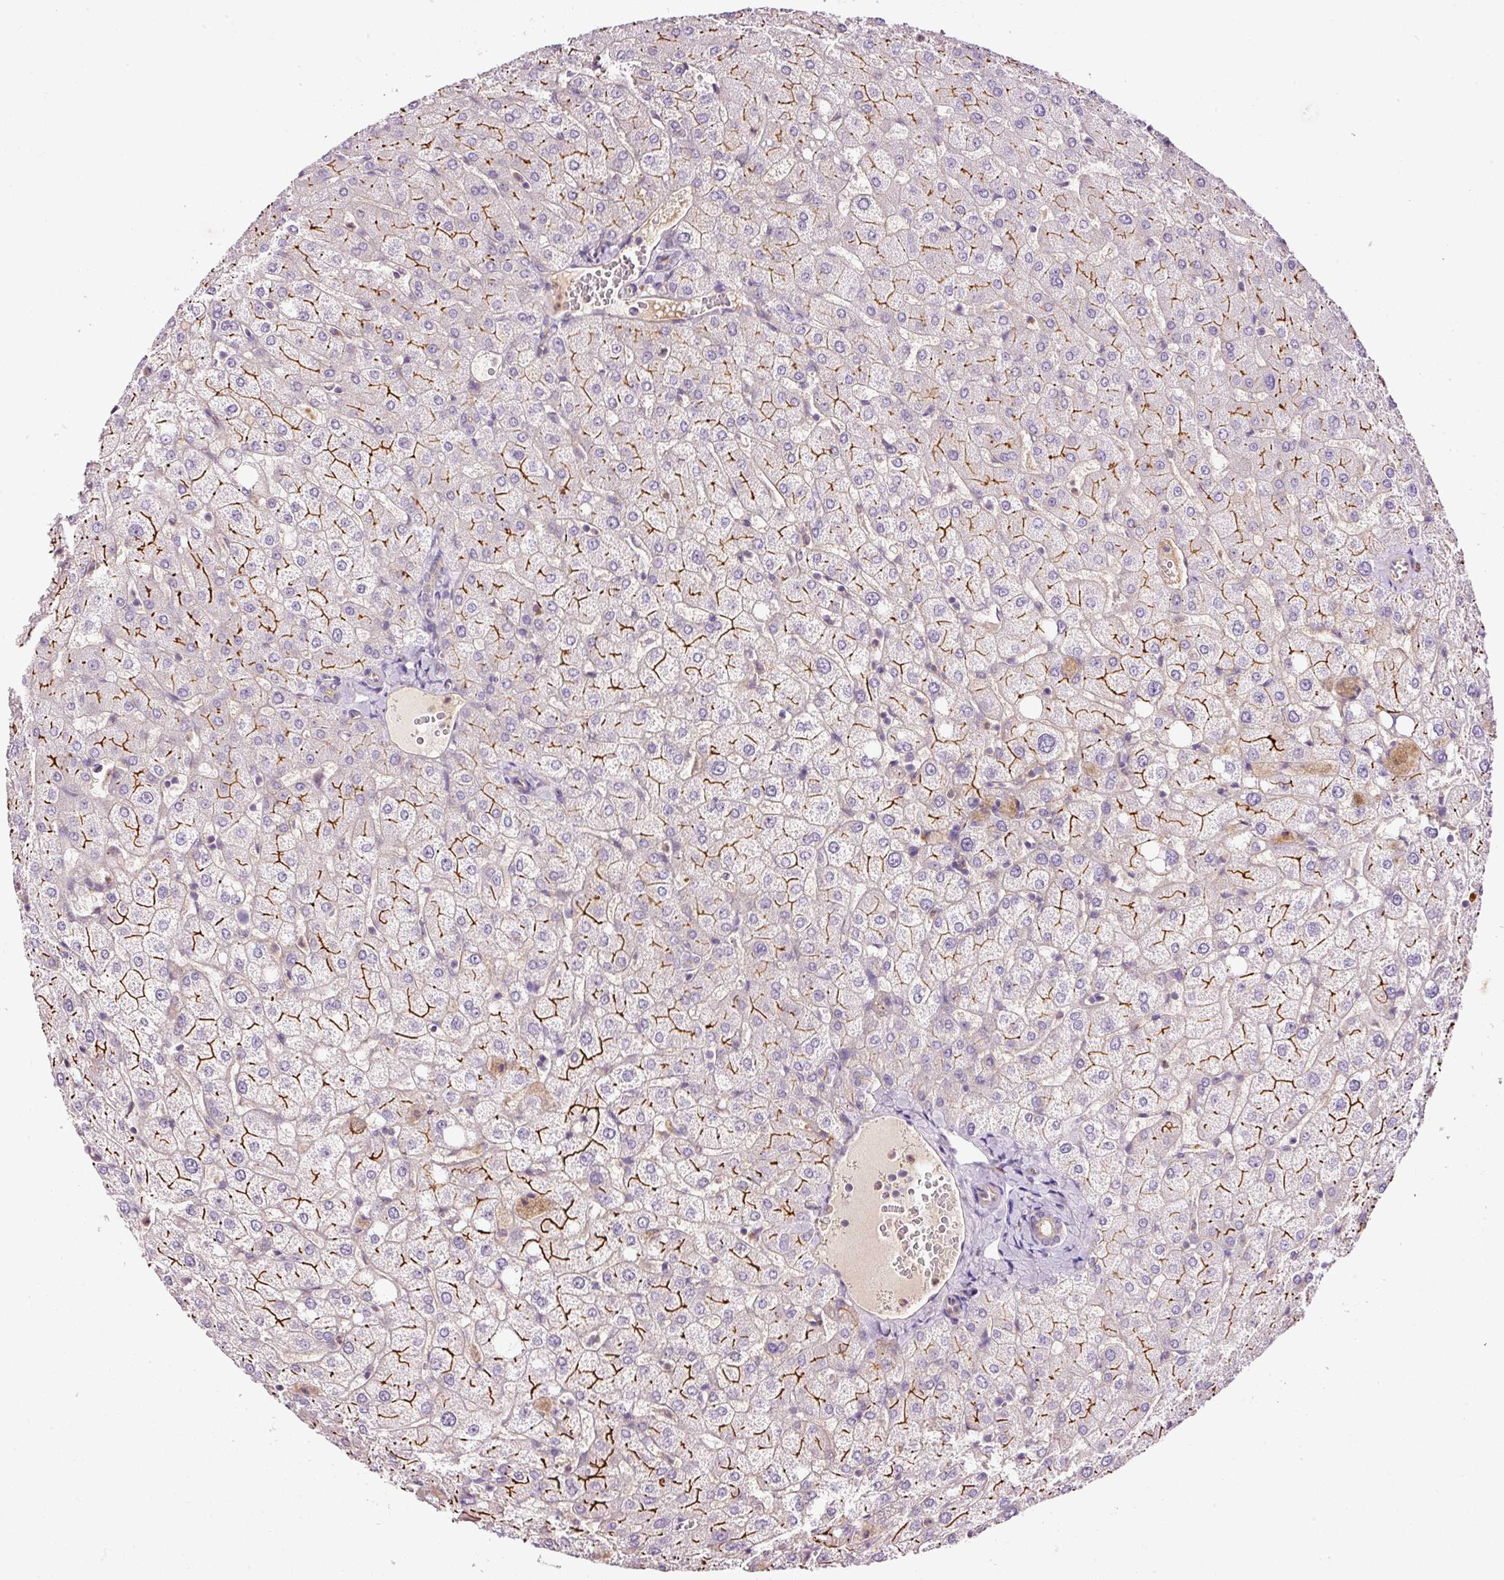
{"staining": {"intensity": "negative", "quantity": "none", "location": "none"}, "tissue": "liver", "cell_type": "Cholangiocytes", "image_type": "normal", "snomed": [{"axis": "morphology", "description": "Normal tissue, NOS"}, {"axis": "topography", "description": "Liver"}], "caption": "Immunohistochemistry micrograph of unremarkable human liver stained for a protein (brown), which reveals no staining in cholangiocytes. (DAB immunohistochemistry visualized using brightfield microscopy, high magnification).", "gene": "ABCB4", "patient": {"sex": "female", "age": 54}}